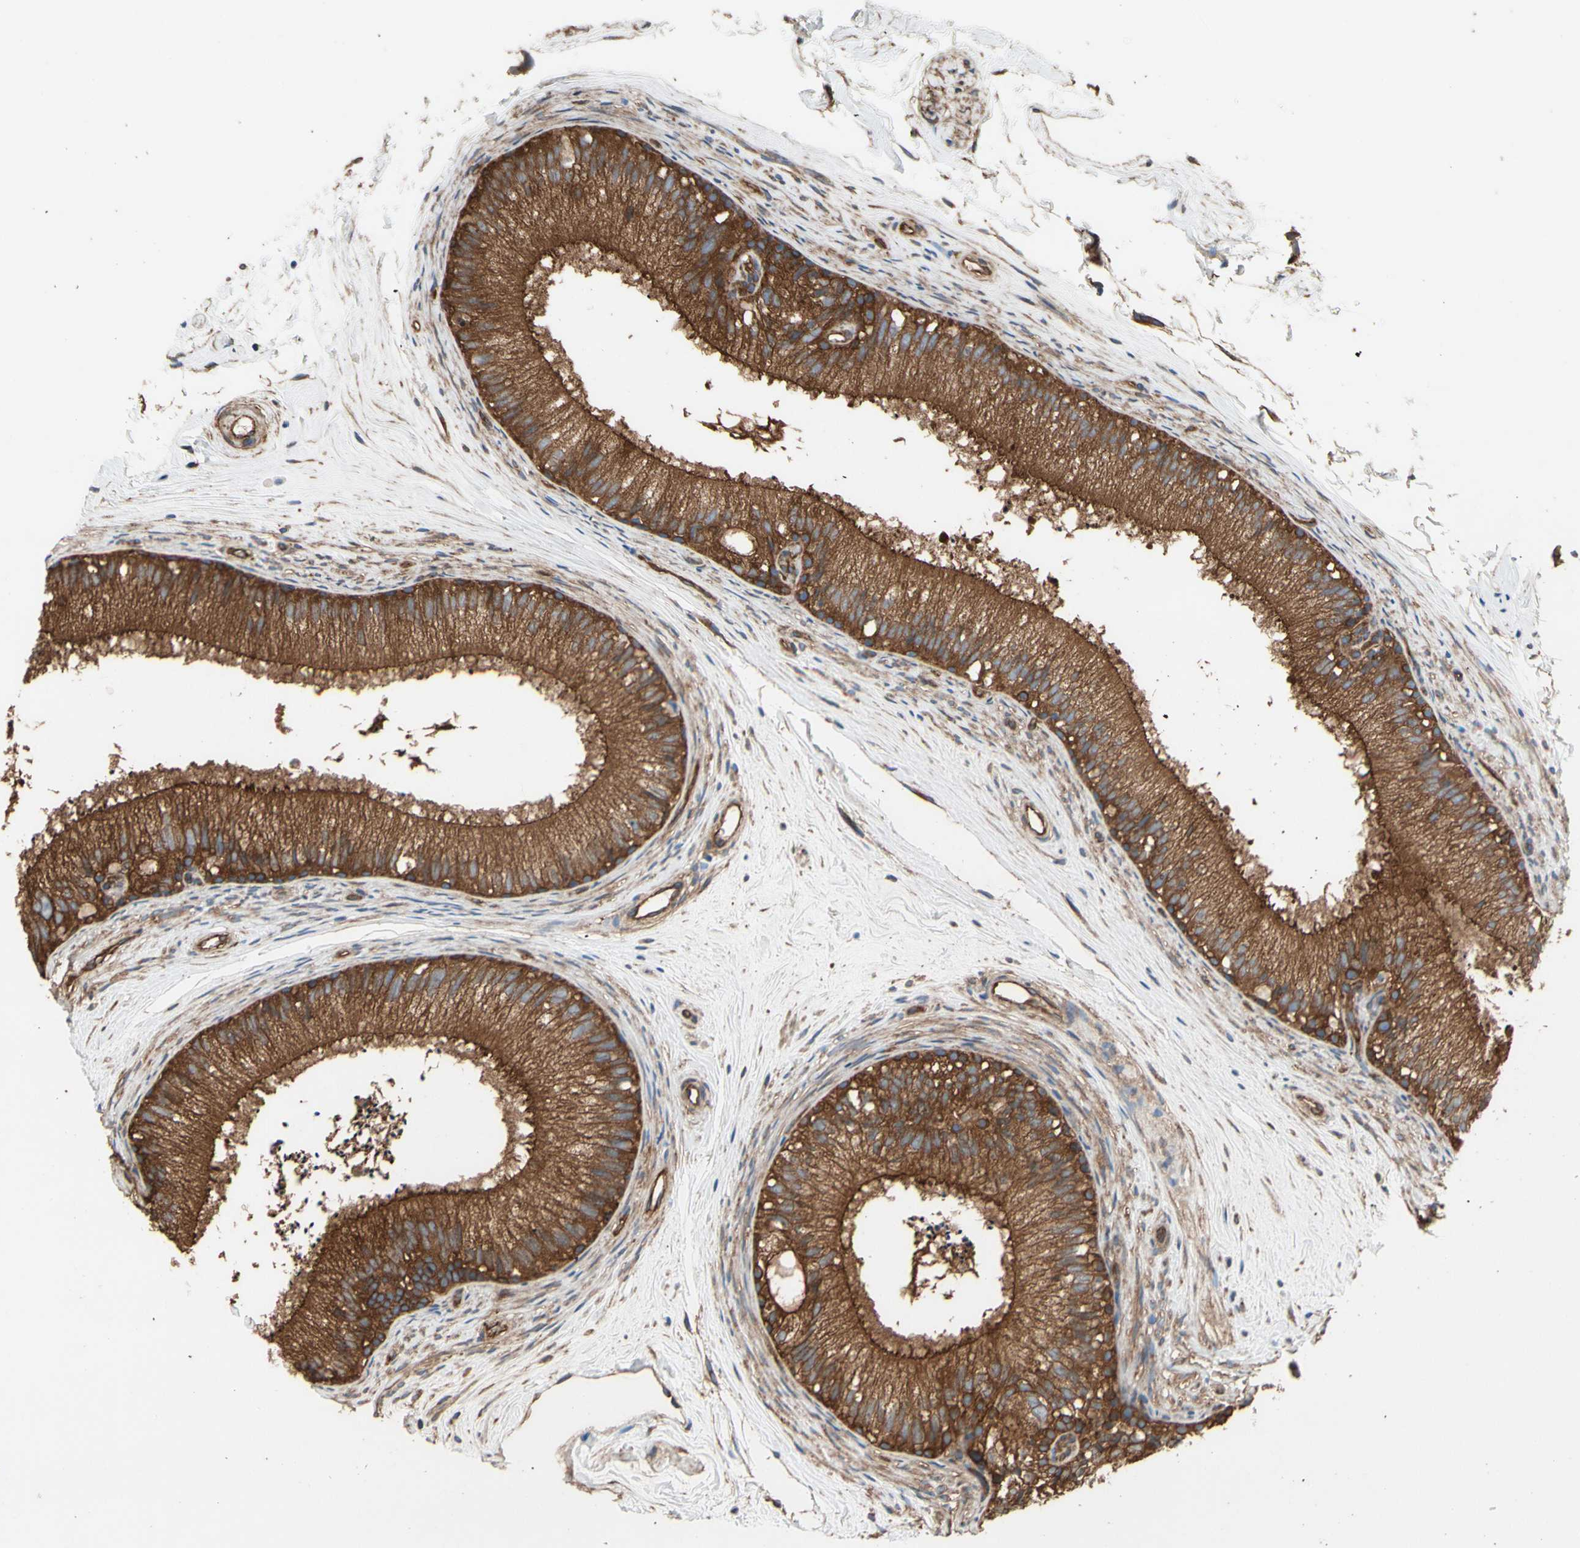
{"staining": {"intensity": "moderate", "quantity": ">75%", "location": "cytoplasmic/membranous"}, "tissue": "epididymis", "cell_type": "Glandular cells", "image_type": "normal", "snomed": [{"axis": "morphology", "description": "Normal tissue, NOS"}, {"axis": "topography", "description": "Epididymis"}], "caption": "IHC photomicrograph of normal human epididymis stained for a protein (brown), which displays medium levels of moderate cytoplasmic/membranous staining in about >75% of glandular cells.", "gene": "CTTNBP2", "patient": {"sex": "male", "age": 56}}